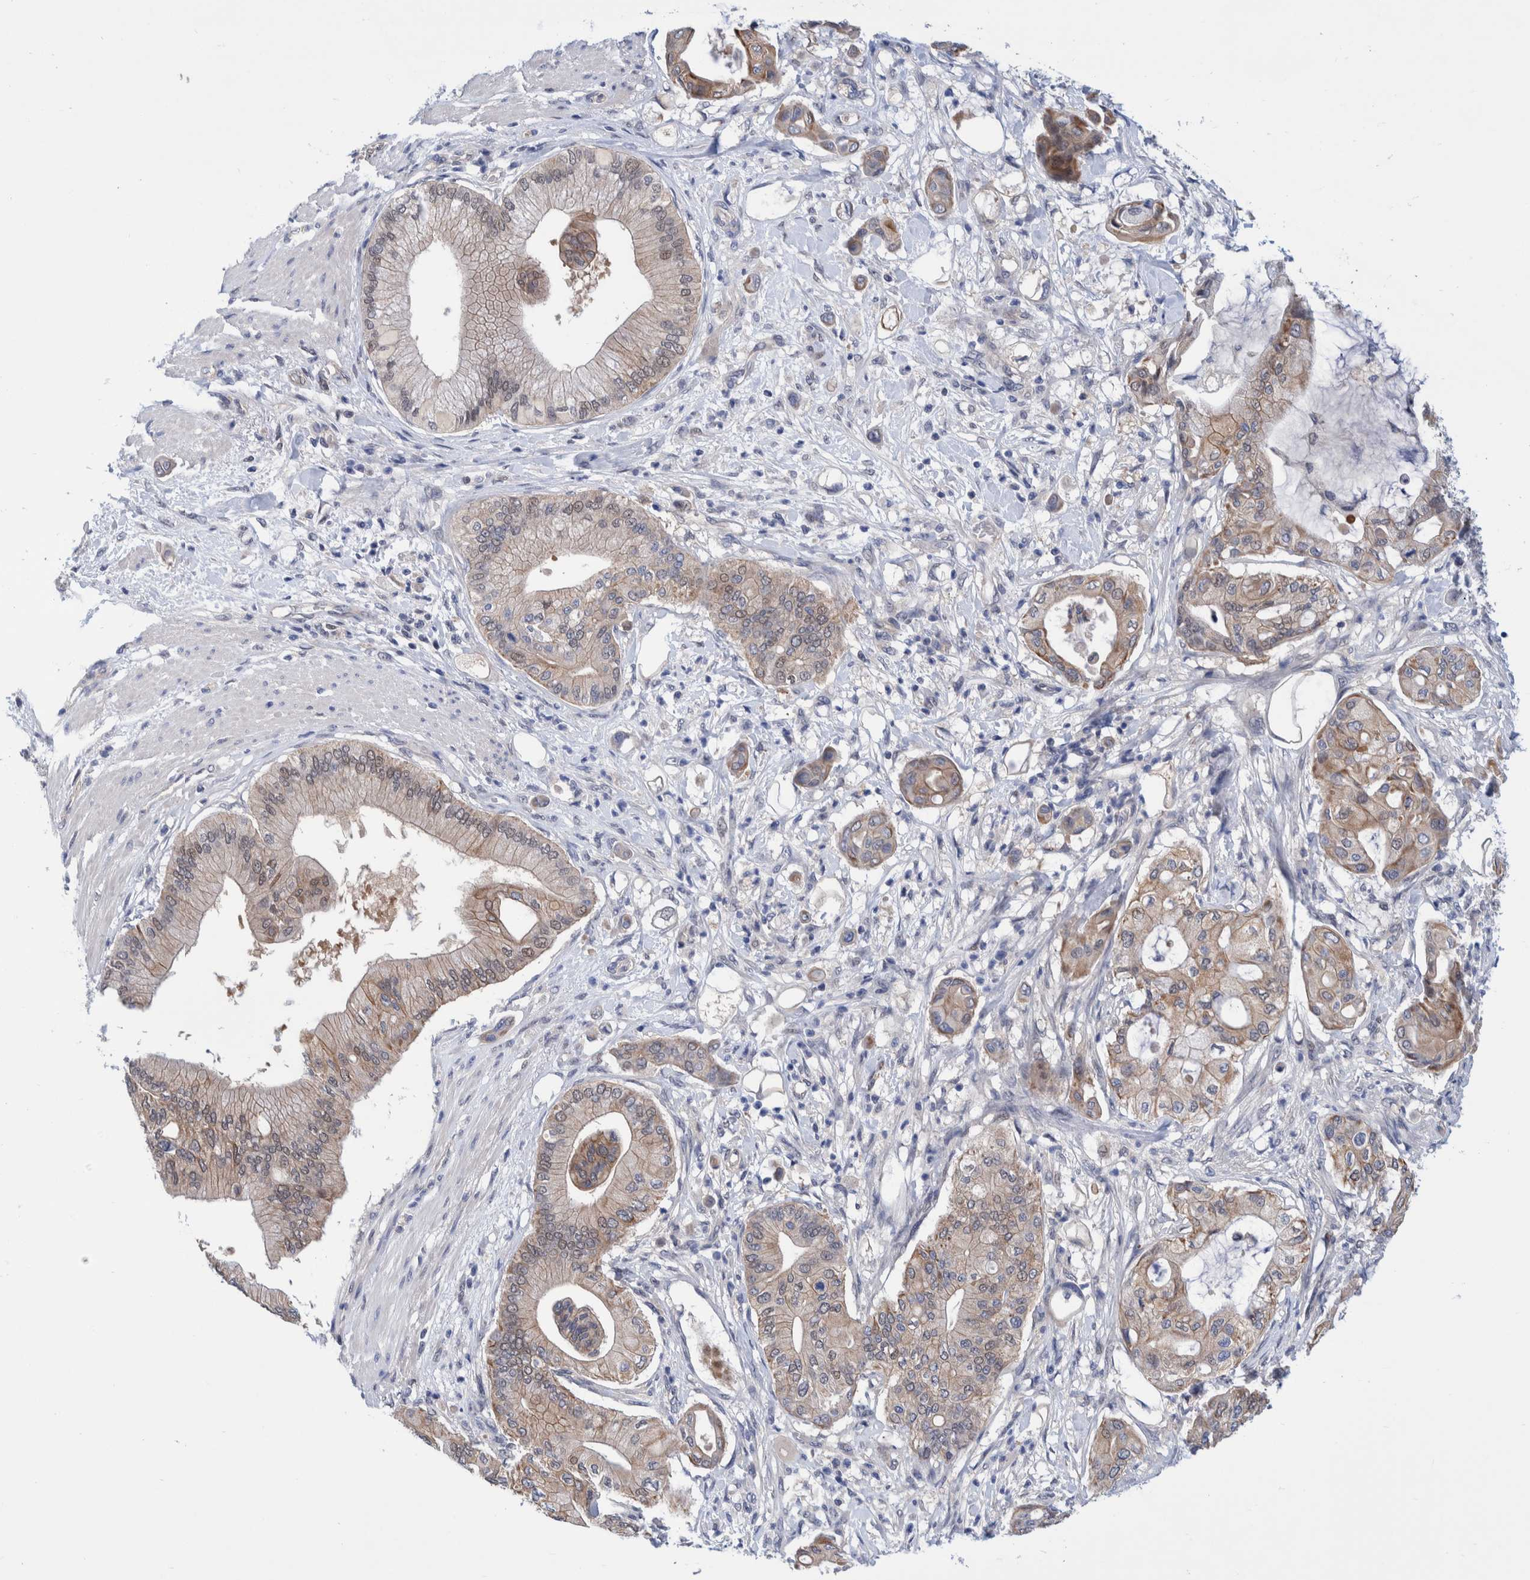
{"staining": {"intensity": "moderate", "quantity": ">75%", "location": "cytoplasmic/membranous,nuclear"}, "tissue": "pancreatic cancer", "cell_type": "Tumor cells", "image_type": "cancer", "snomed": [{"axis": "morphology", "description": "Adenocarcinoma, NOS"}, {"axis": "morphology", "description": "Adenocarcinoma, metastatic, NOS"}, {"axis": "topography", "description": "Lymph node"}, {"axis": "topography", "description": "Pancreas"}, {"axis": "topography", "description": "Duodenum"}], "caption": "Moderate cytoplasmic/membranous and nuclear protein staining is seen in about >75% of tumor cells in pancreatic cancer. (Brightfield microscopy of DAB IHC at high magnification).", "gene": "PFAS", "patient": {"sex": "female", "age": 64}}